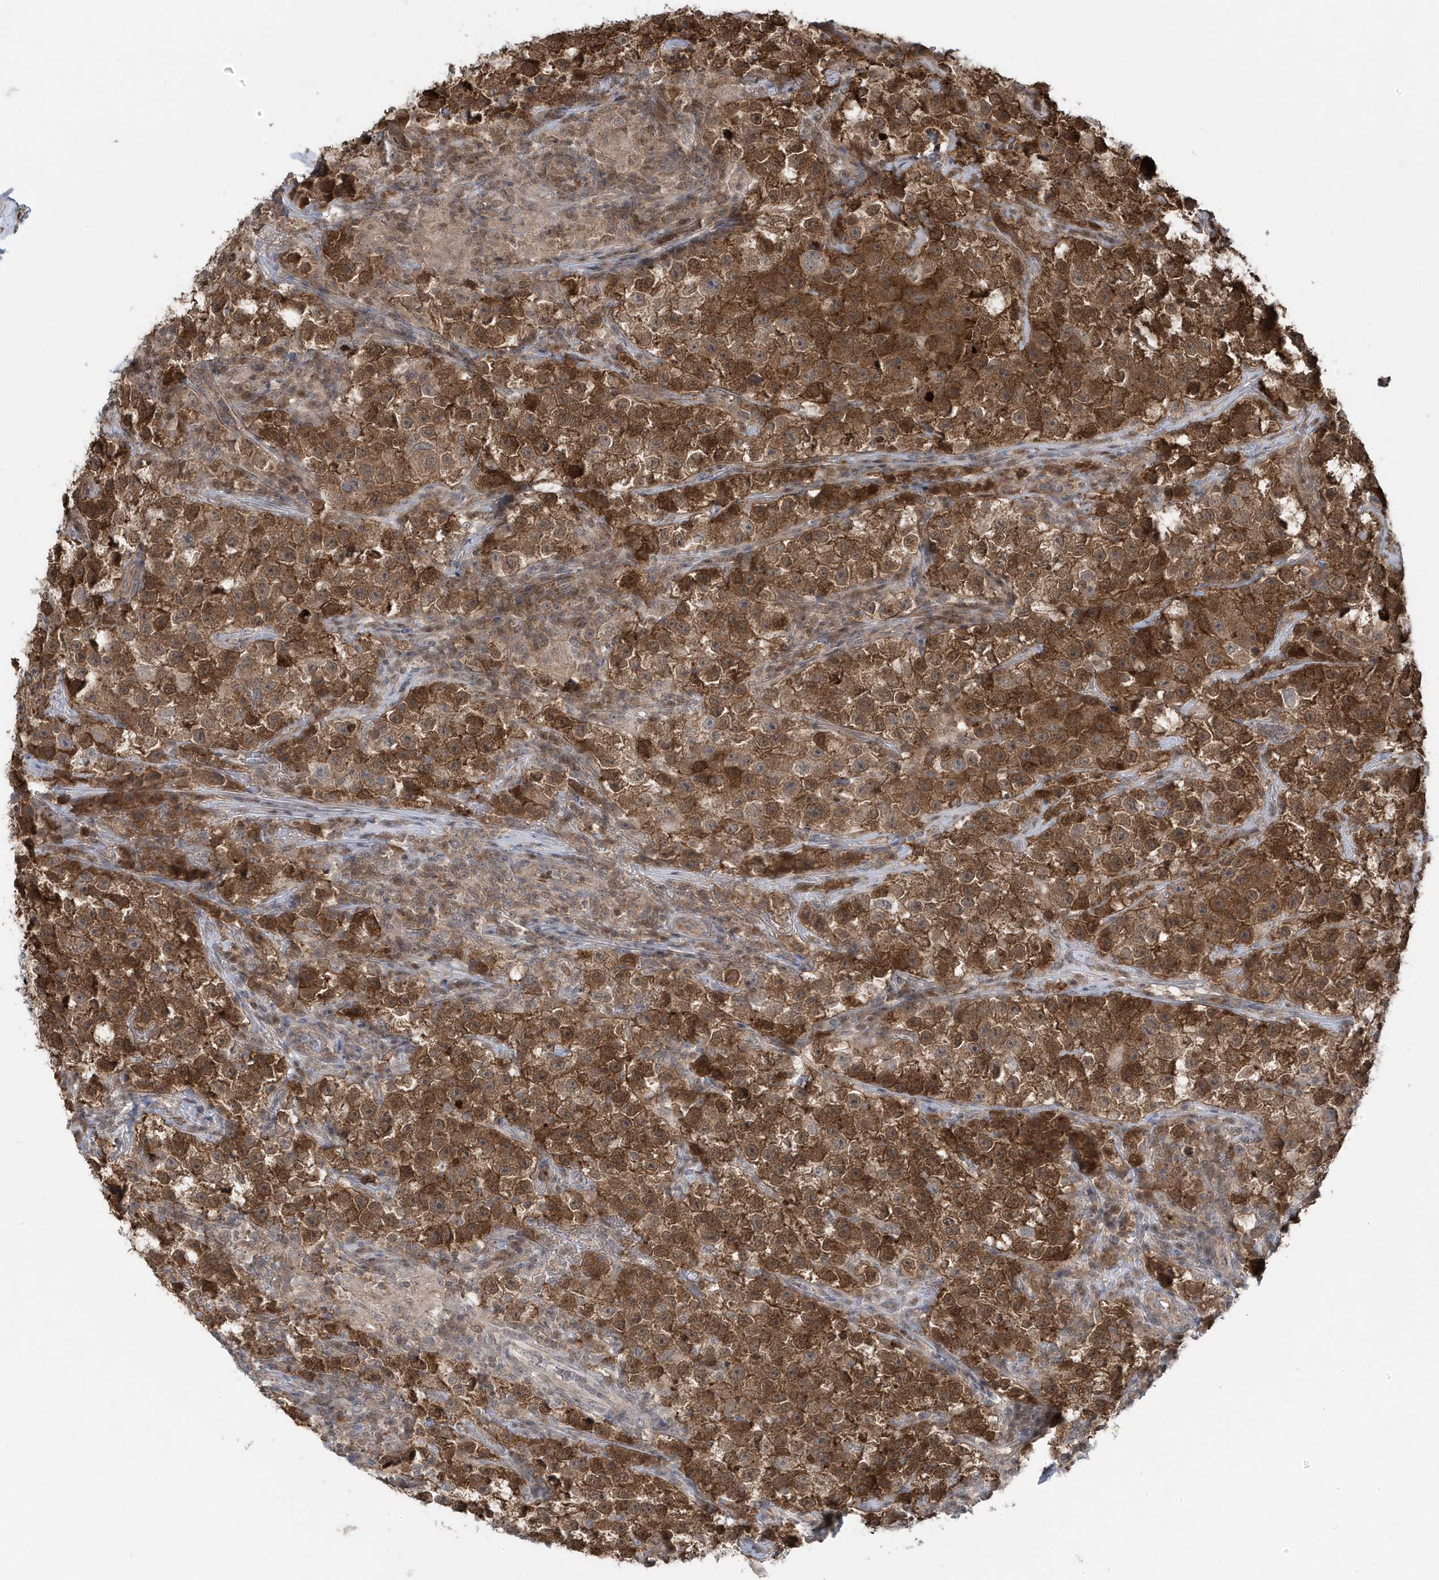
{"staining": {"intensity": "strong", "quantity": ">75%", "location": "cytoplasmic/membranous"}, "tissue": "testis cancer", "cell_type": "Tumor cells", "image_type": "cancer", "snomed": [{"axis": "morphology", "description": "Seminoma, NOS"}, {"axis": "topography", "description": "Testis"}], "caption": "Immunohistochemistry (IHC) micrograph of human seminoma (testis) stained for a protein (brown), which demonstrates high levels of strong cytoplasmic/membranous expression in approximately >75% of tumor cells.", "gene": "MAPK1IP1L", "patient": {"sex": "male", "age": 22}}